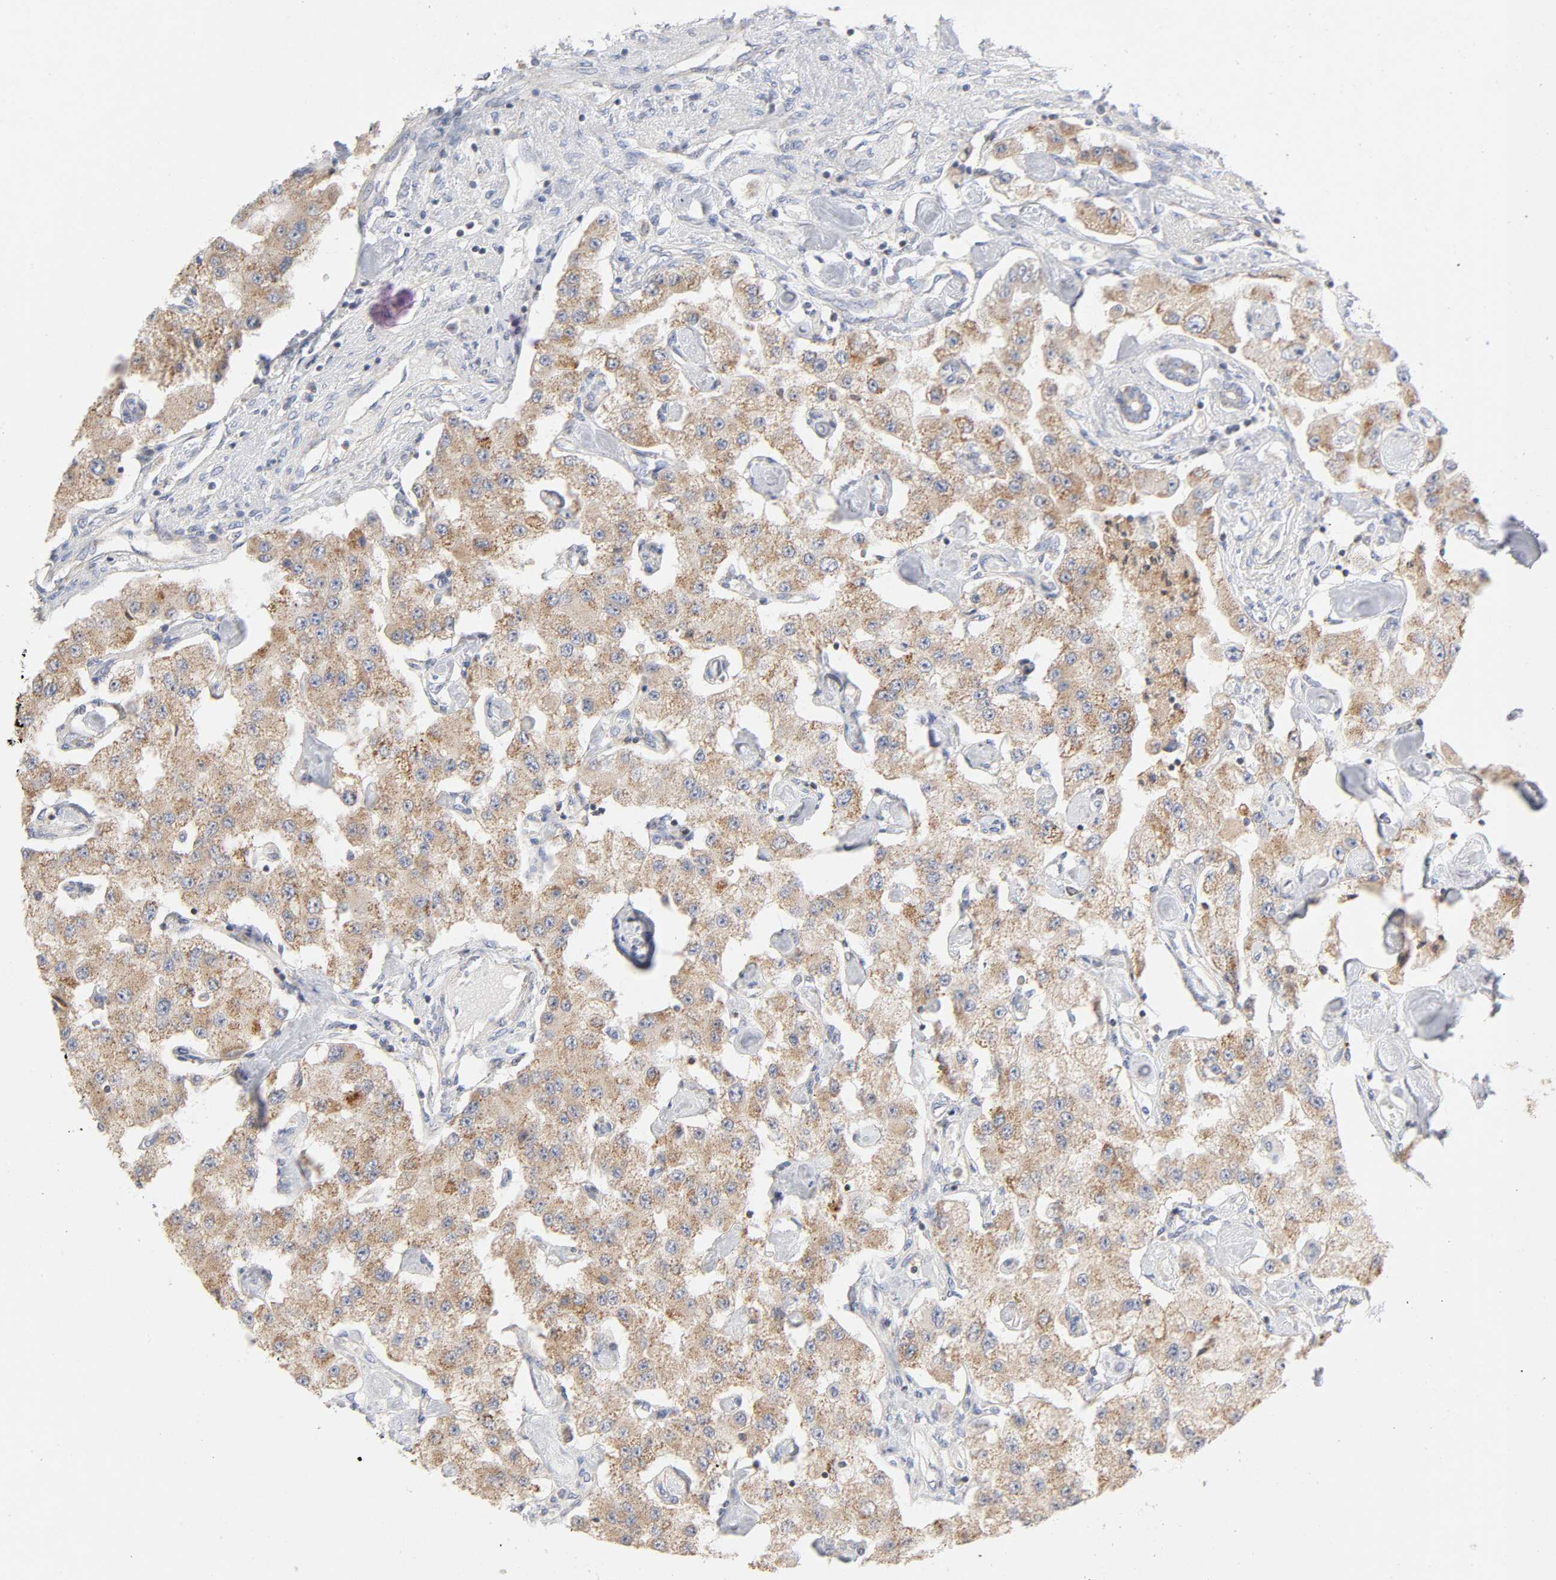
{"staining": {"intensity": "moderate", "quantity": ">75%", "location": "cytoplasmic/membranous"}, "tissue": "carcinoid", "cell_type": "Tumor cells", "image_type": "cancer", "snomed": [{"axis": "morphology", "description": "Carcinoid, malignant, NOS"}, {"axis": "topography", "description": "Pancreas"}], "caption": "A micrograph of human carcinoid stained for a protein exhibits moderate cytoplasmic/membranous brown staining in tumor cells. (Brightfield microscopy of DAB IHC at high magnification).", "gene": "SYT16", "patient": {"sex": "male", "age": 41}}